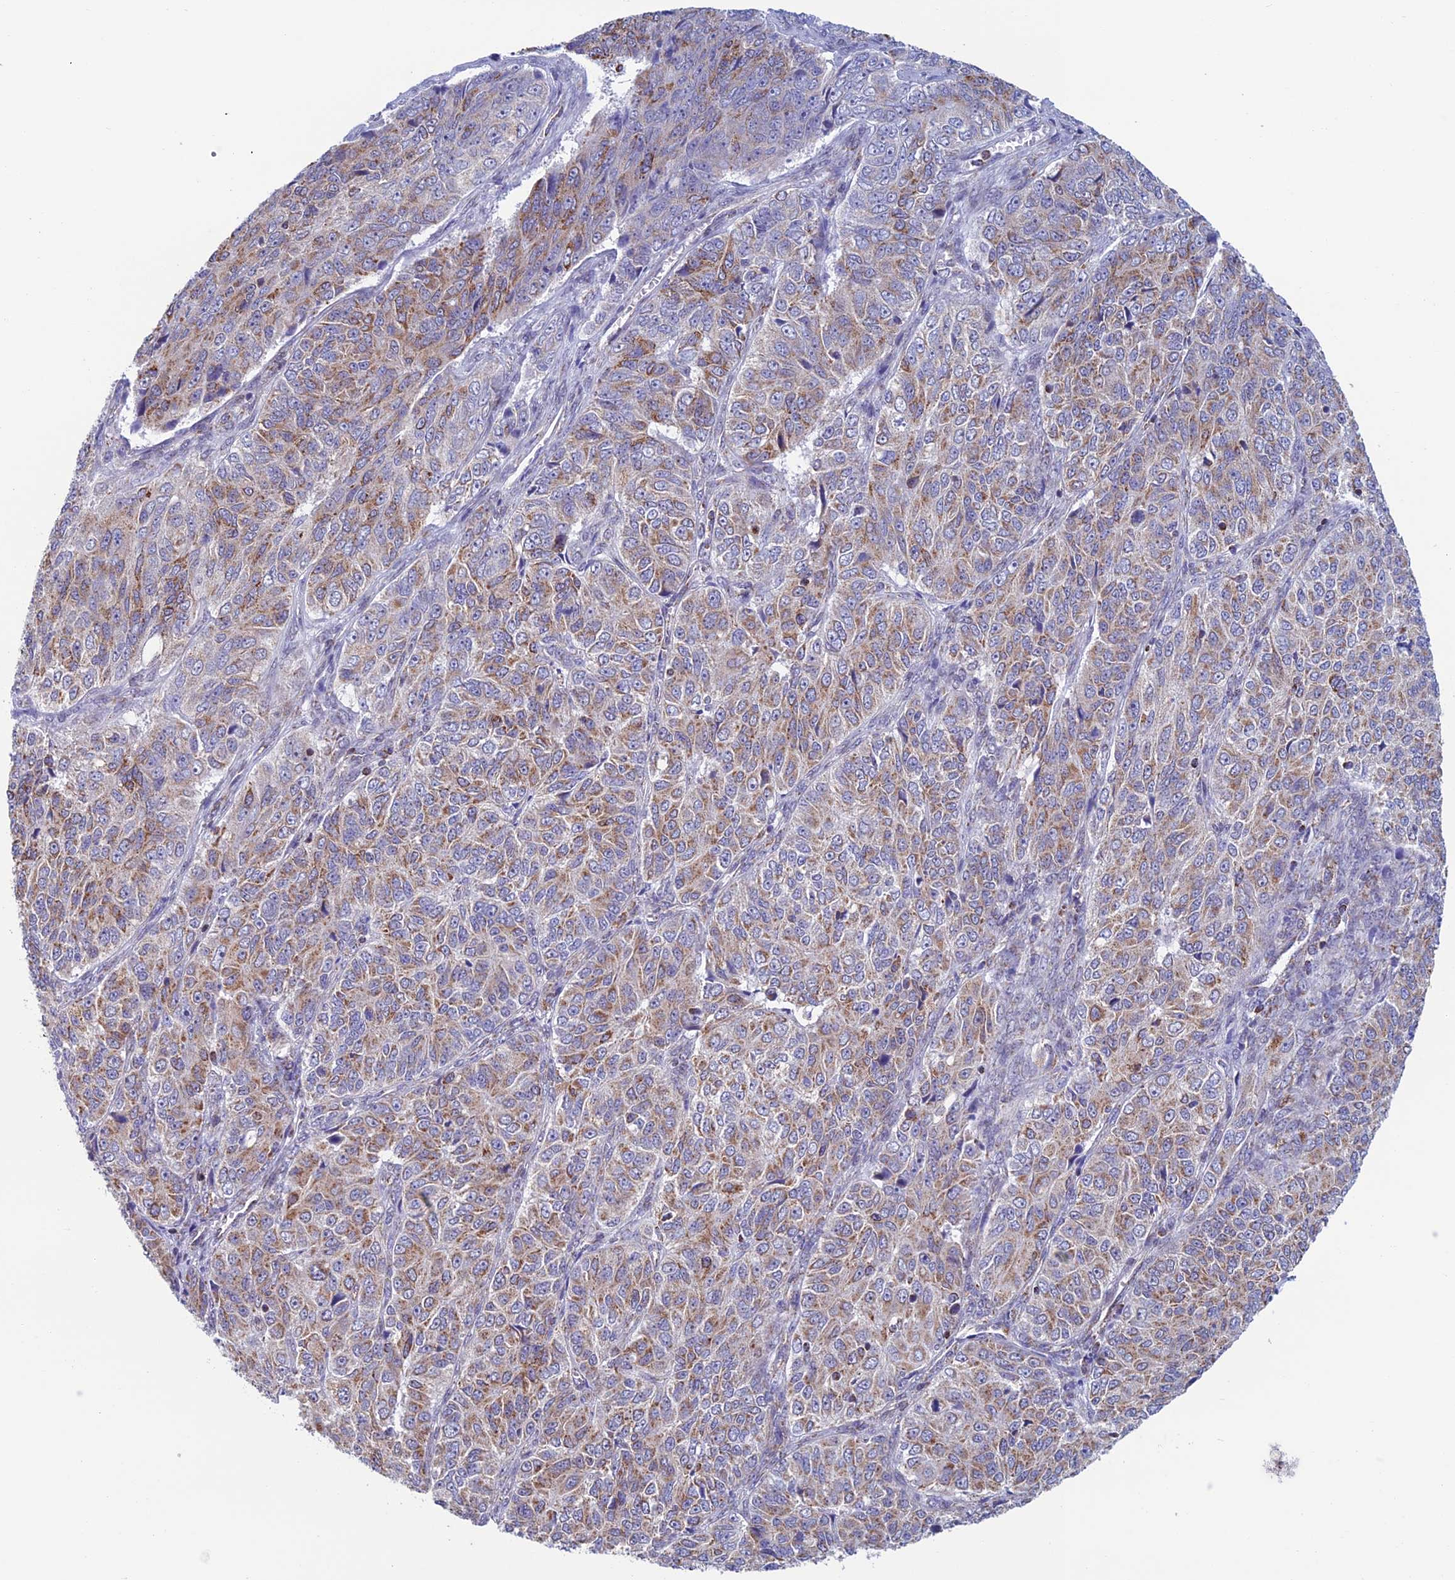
{"staining": {"intensity": "moderate", "quantity": ">75%", "location": "cytoplasmic/membranous"}, "tissue": "ovarian cancer", "cell_type": "Tumor cells", "image_type": "cancer", "snomed": [{"axis": "morphology", "description": "Carcinoma, endometroid"}, {"axis": "topography", "description": "Ovary"}], "caption": "There is medium levels of moderate cytoplasmic/membranous staining in tumor cells of ovarian endometroid carcinoma, as demonstrated by immunohistochemical staining (brown color).", "gene": "ZNG1B", "patient": {"sex": "female", "age": 51}}